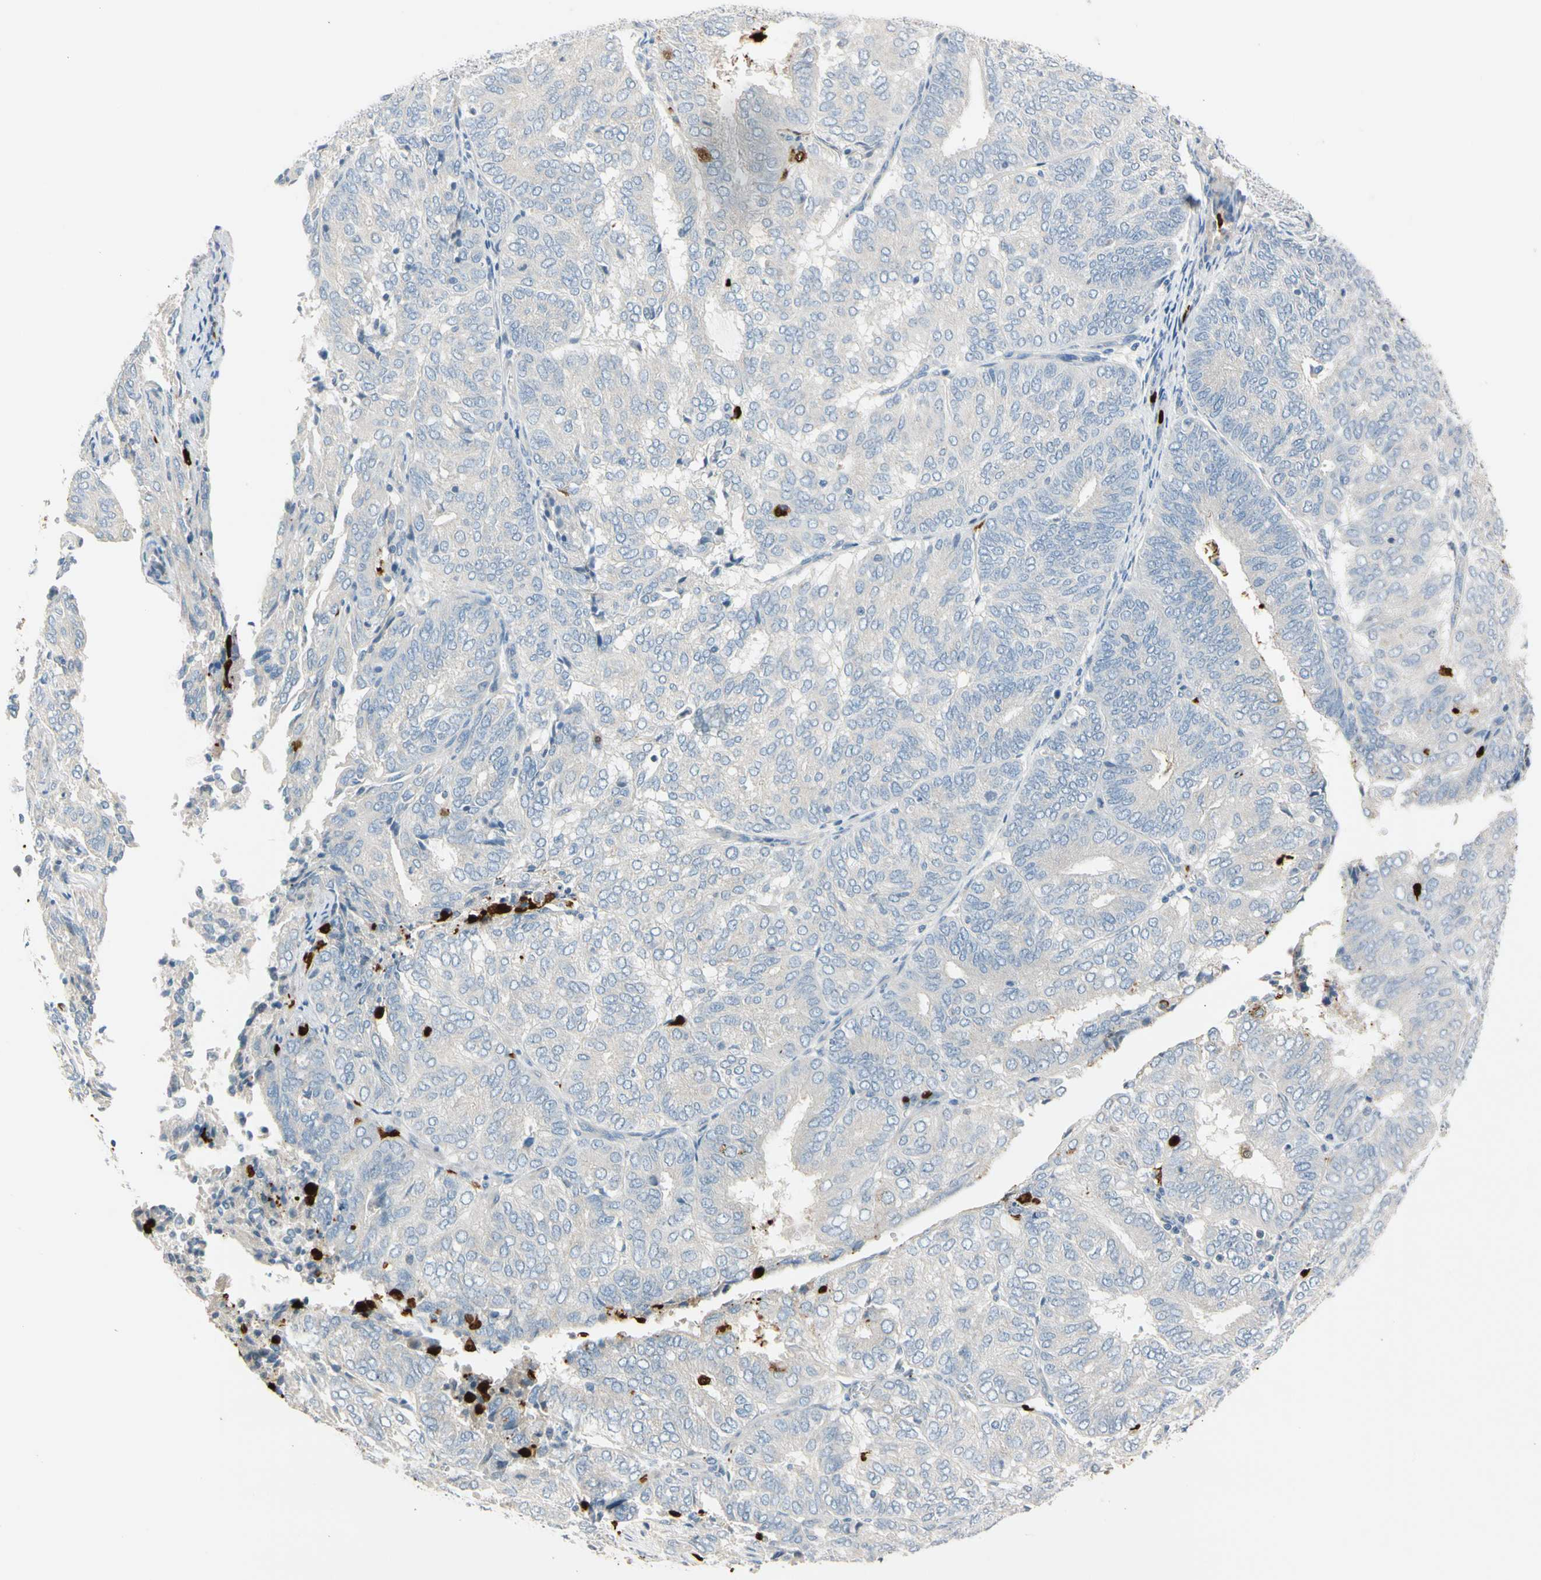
{"staining": {"intensity": "negative", "quantity": "none", "location": "none"}, "tissue": "endometrial cancer", "cell_type": "Tumor cells", "image_type": "cancer", "snomed": [{"axis": "morphology", "description": "Adenocarcinoma, NOS"}, {"axis": "topography", "description": "Uterus"}], "caption": "Human endometrial cancer (adenocarcinoma) stained for a protein using immunohistochemistry (IHC) shows no positivity in tumor cells.", "gene": "TRAF5", "patient": {"sex": "female", "age": 60}}